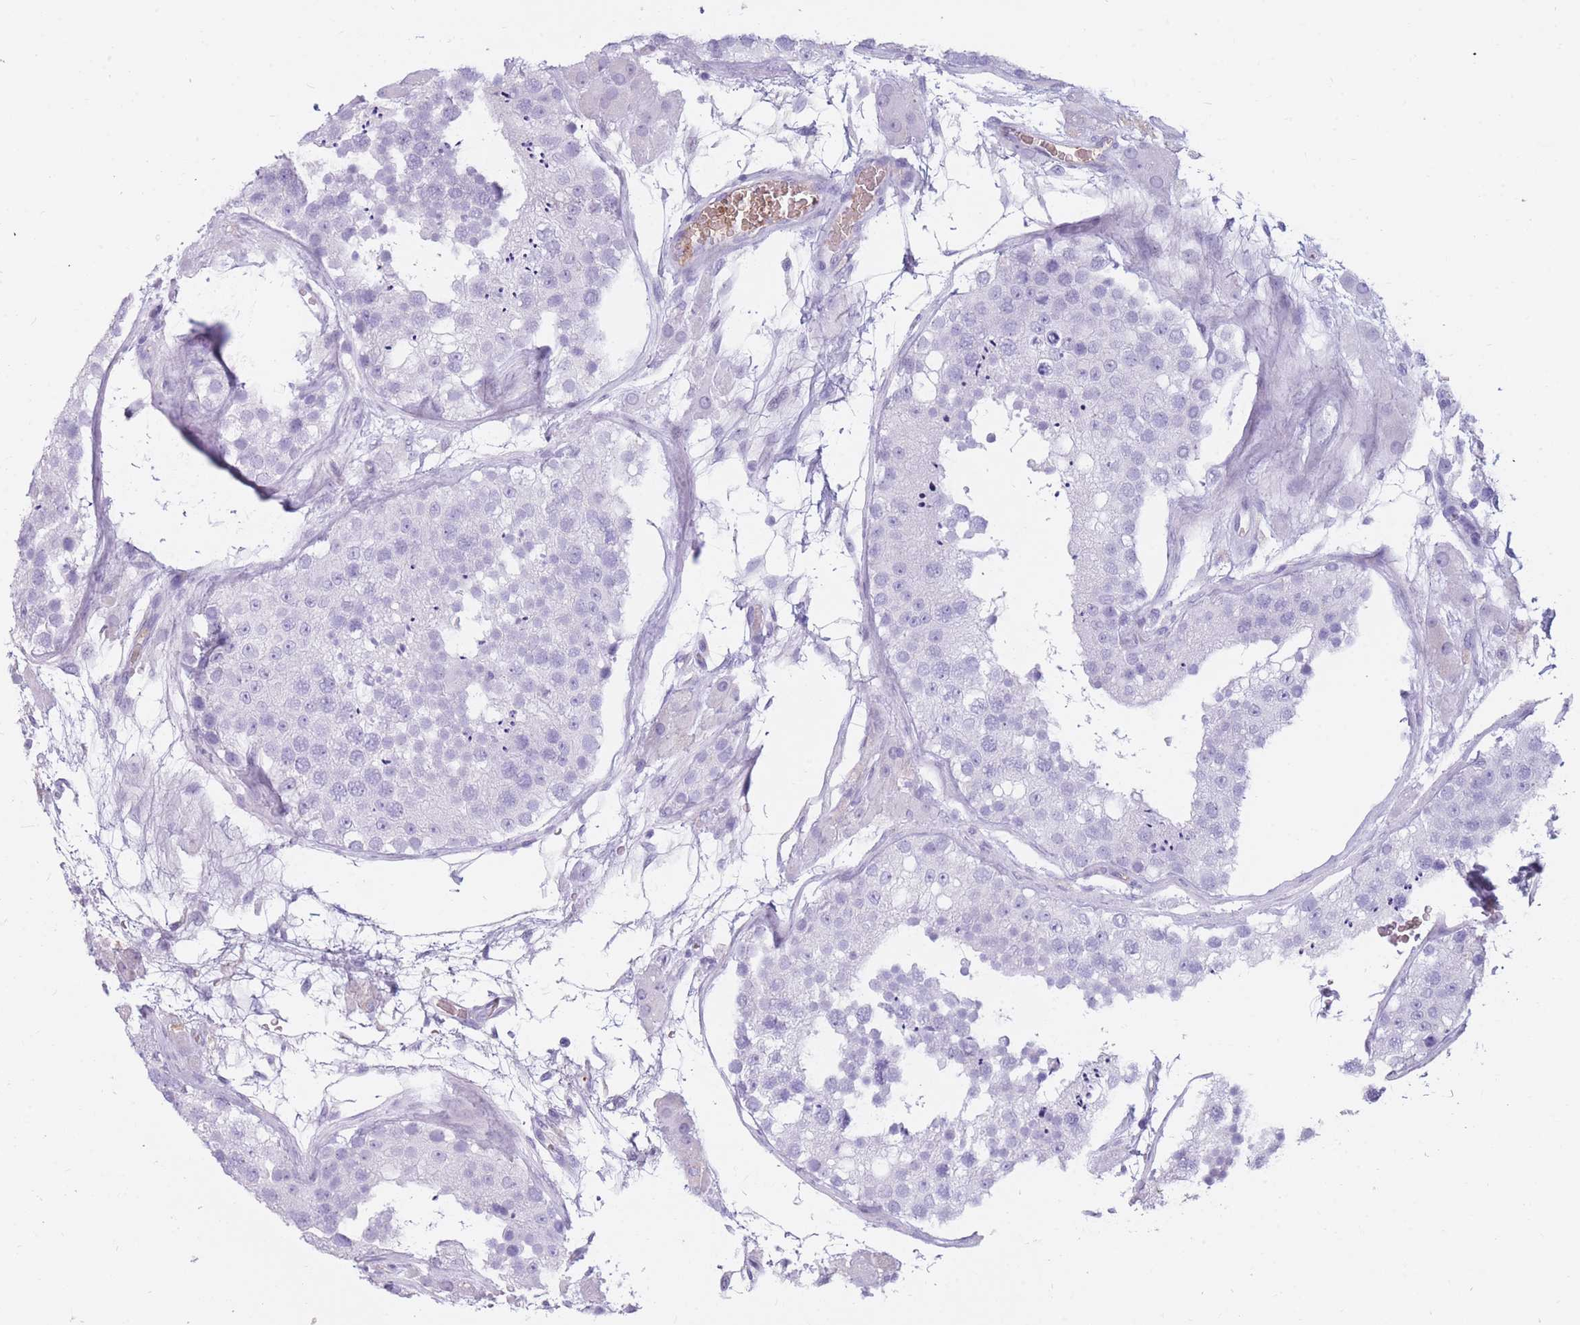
{"staining": {"intensity": "negative", "quantity": "none", "location": "none"}, "tissue": "testis", "cell_type": "Cells in seminiferous ducts", "image_type": "normal", "snomed": [{"axis": "morphology", "description": "Normal tissue, NOS"}, {"axis": "topography", "description": "Testis"}], "caption": "This histopathology image is of benign testis stained with immunohistochemistry (IHC) to label a protein in brown with the nuclei are counter-stained blue. There is no positivity in cells in seminiferous ducts.", "gene": "TNFSF11", "patient": {"sex": "male", "age": 26}}